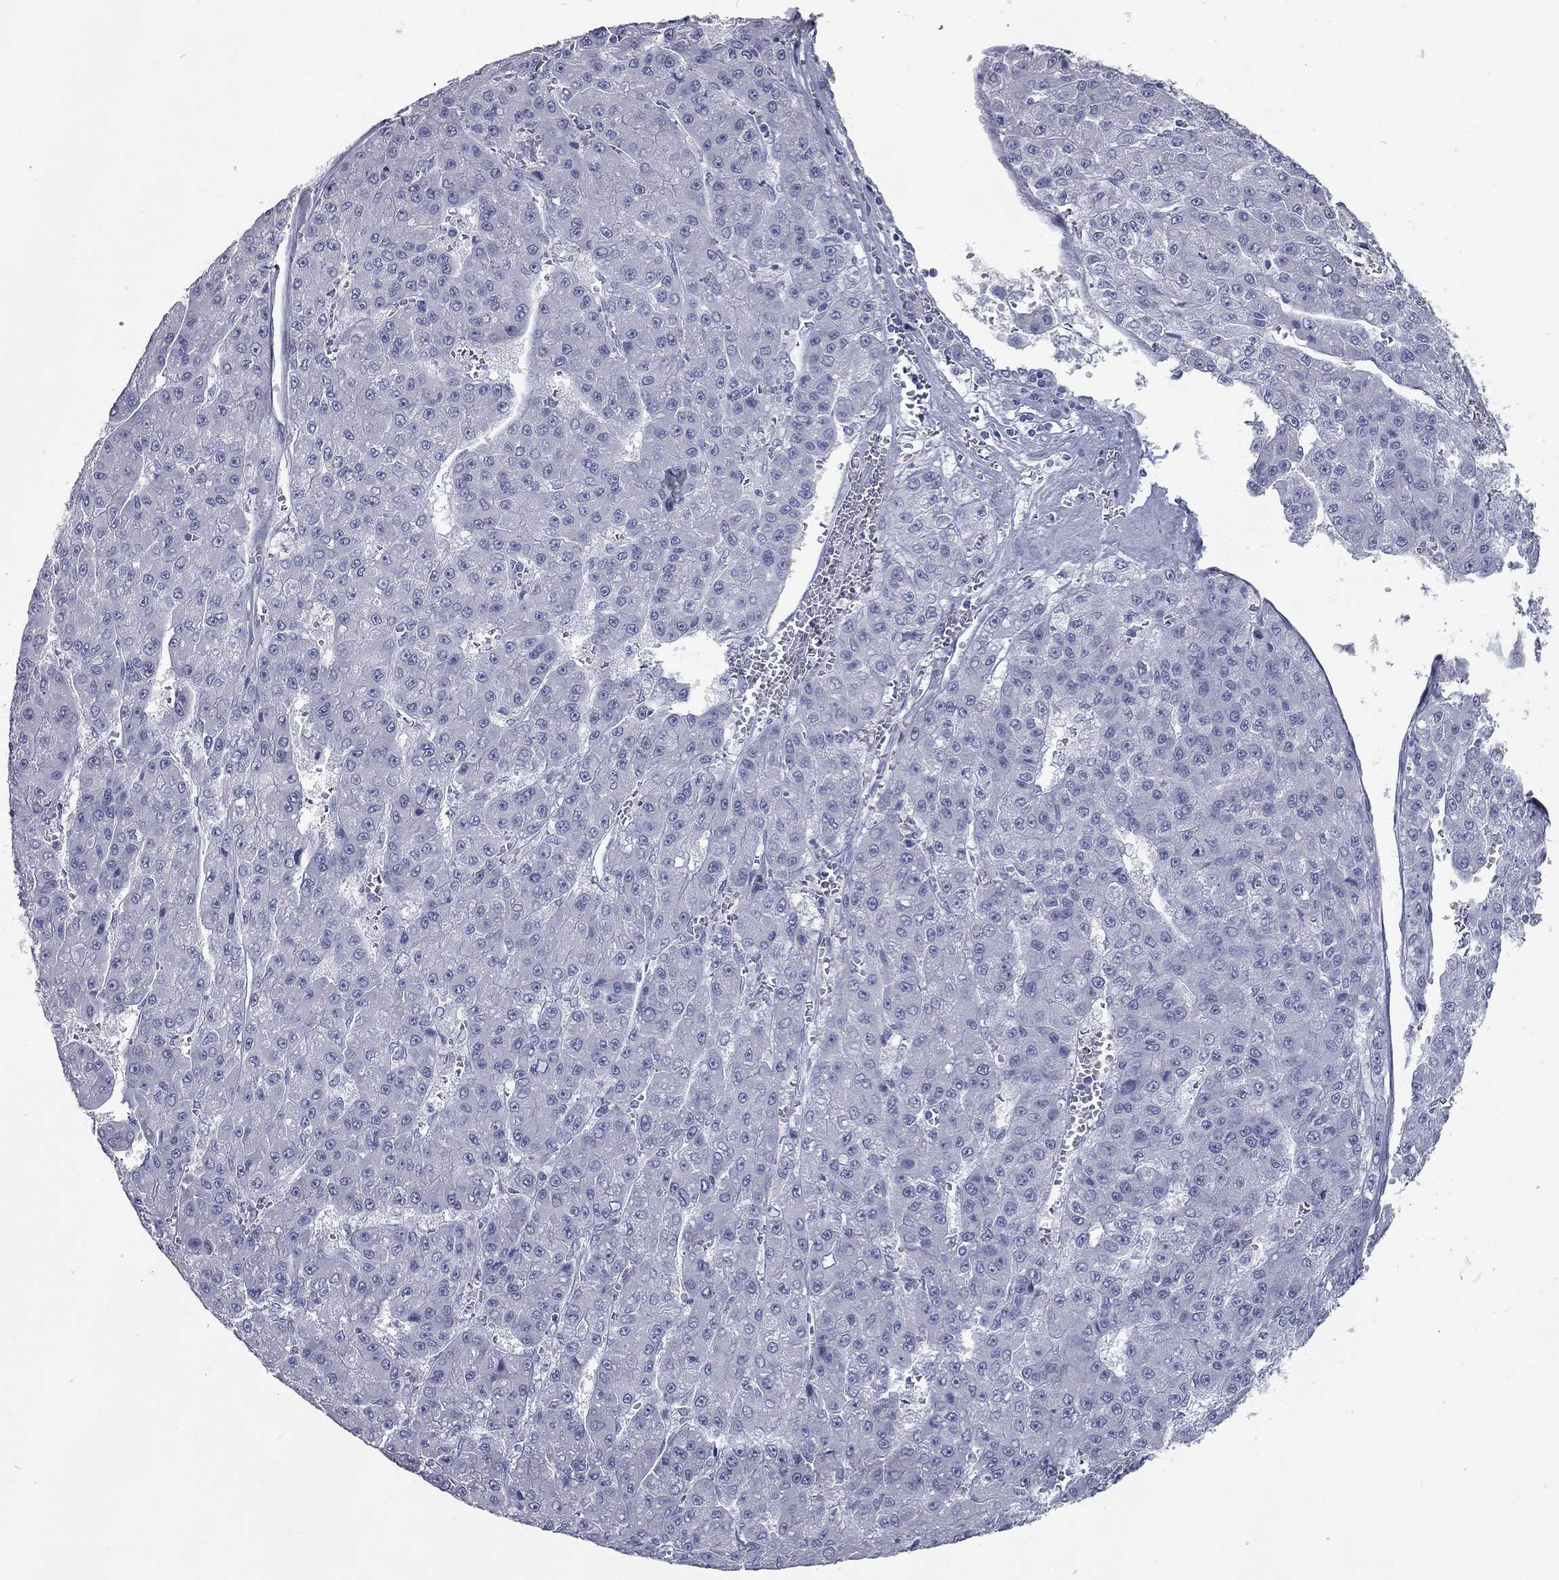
{"staining": {"intensity": "negative", "quantity": "none", "location": "none"}, "tissue": "liver cancer", "cell_type": "Tumor cells", "image_type": "cancer", "snomed": [{"axis": "morphology", "description": "Carcinoma, Hepatocellular, NOS"}, {"axis": "topography", "description": "Liver"}], "caption": "This photomicrograph is of hepatocellular carcinoma (liver) stained with immunohistochemistry (IHC) to label a protein in brown with the nuclei are counter-stained blue. There is no expression in tumor cells.", "gene": "TAC1", "patient": {"sex": "male", "age": 70}}